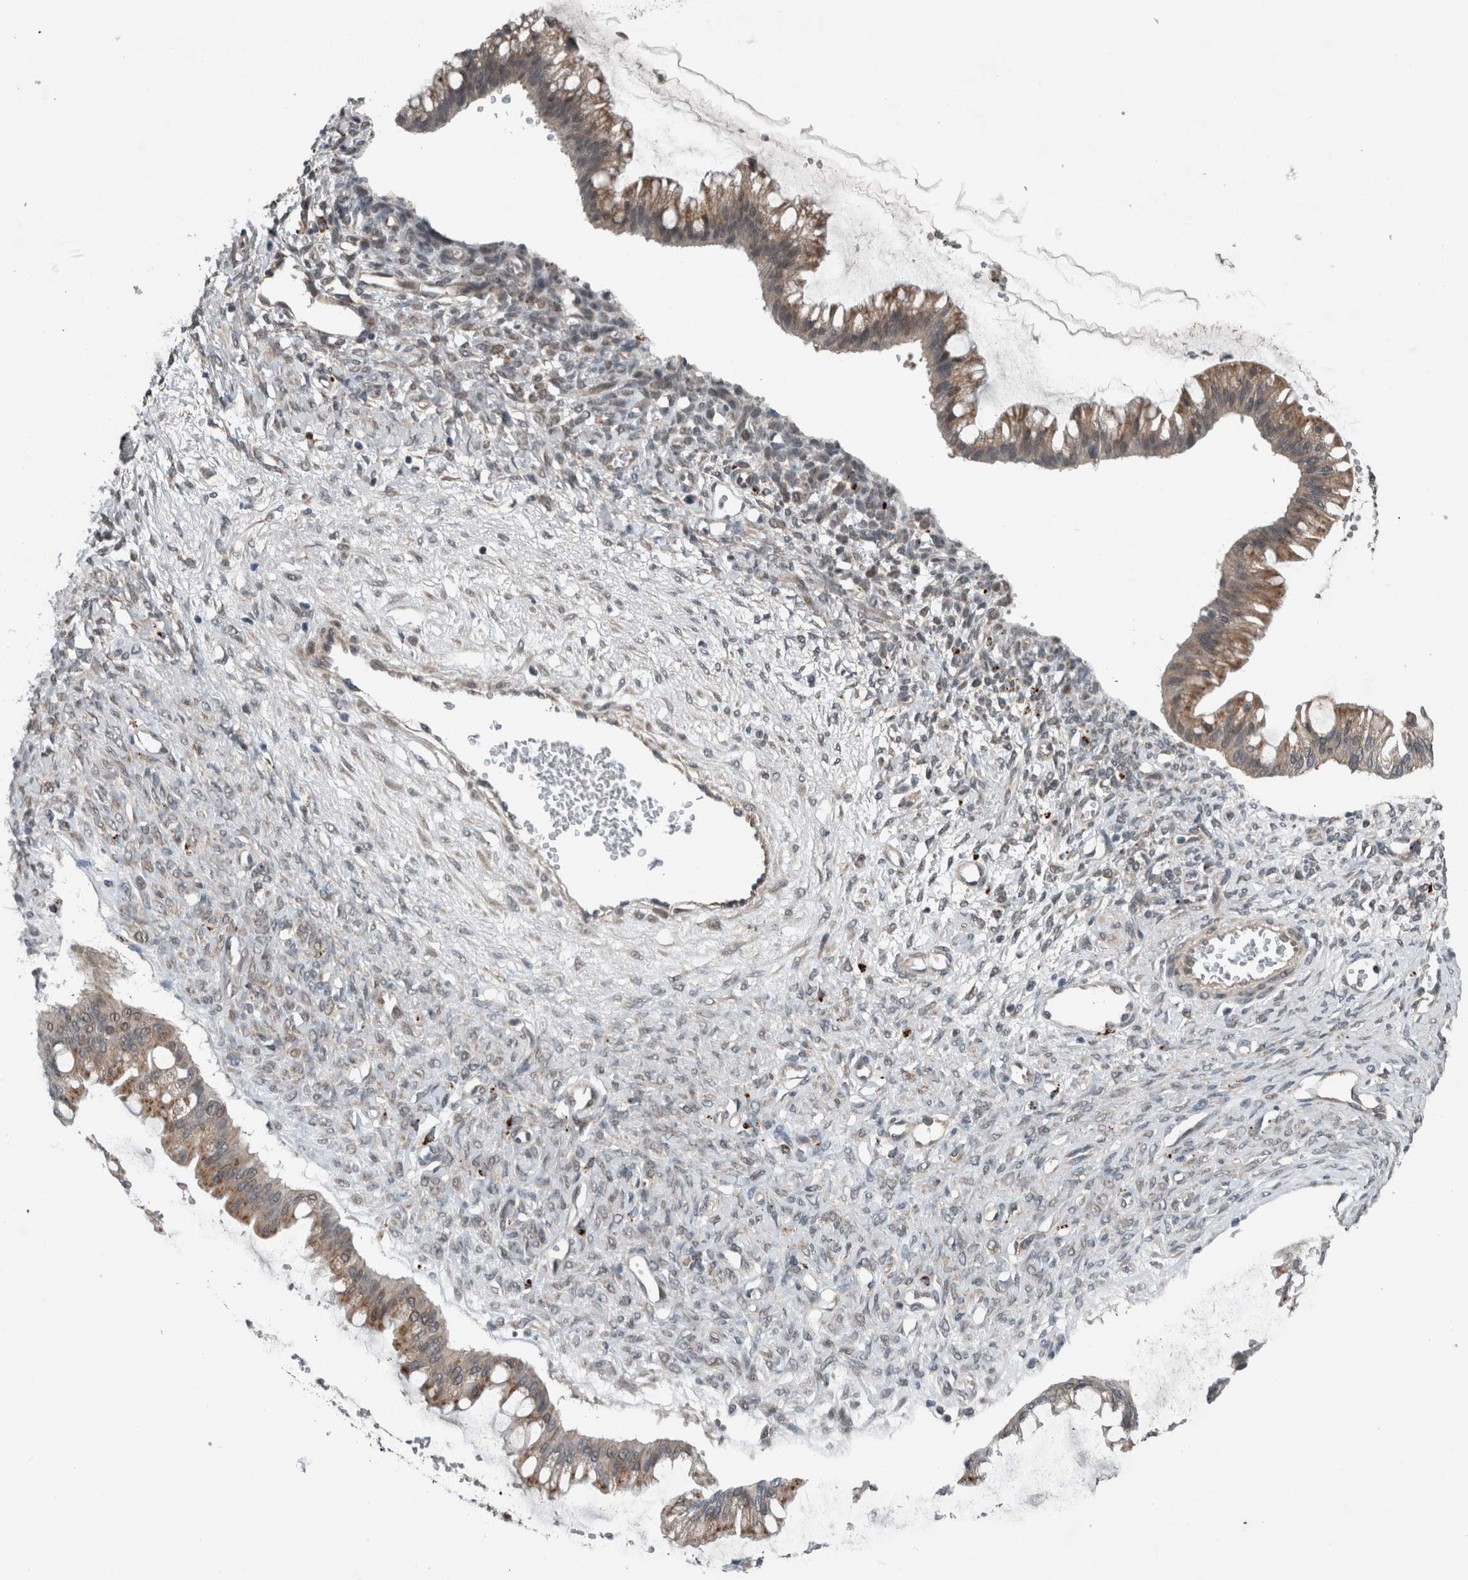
{"staining": {"intensity": "moderate", "quantity": ">75%", "location": "cytoplasmic/membranous"}, "tissue": "ovarian cancer", "cell_type": "Tumor cells", "image_type": "cancer", "snomed": [{"axis": "morphology", "description": "Cystadenocarcinoma, mucinous, NOS"}, {"axis": "topography", "description": "Ovary"}], "caption": "DAB immunohistochemical staining of ovarian cancer displays moderate cytoplasmic/membranous protein expression in about >75% of tumor cells. The protein of interest is stained brown, and the nuclei are stained in blue (DAB (3,3'-diaminobenzidine) IHC with brightfield microscopy, high magnification).", "gene": "GBA2", "patient": {"sex": "female", "age": 73}}